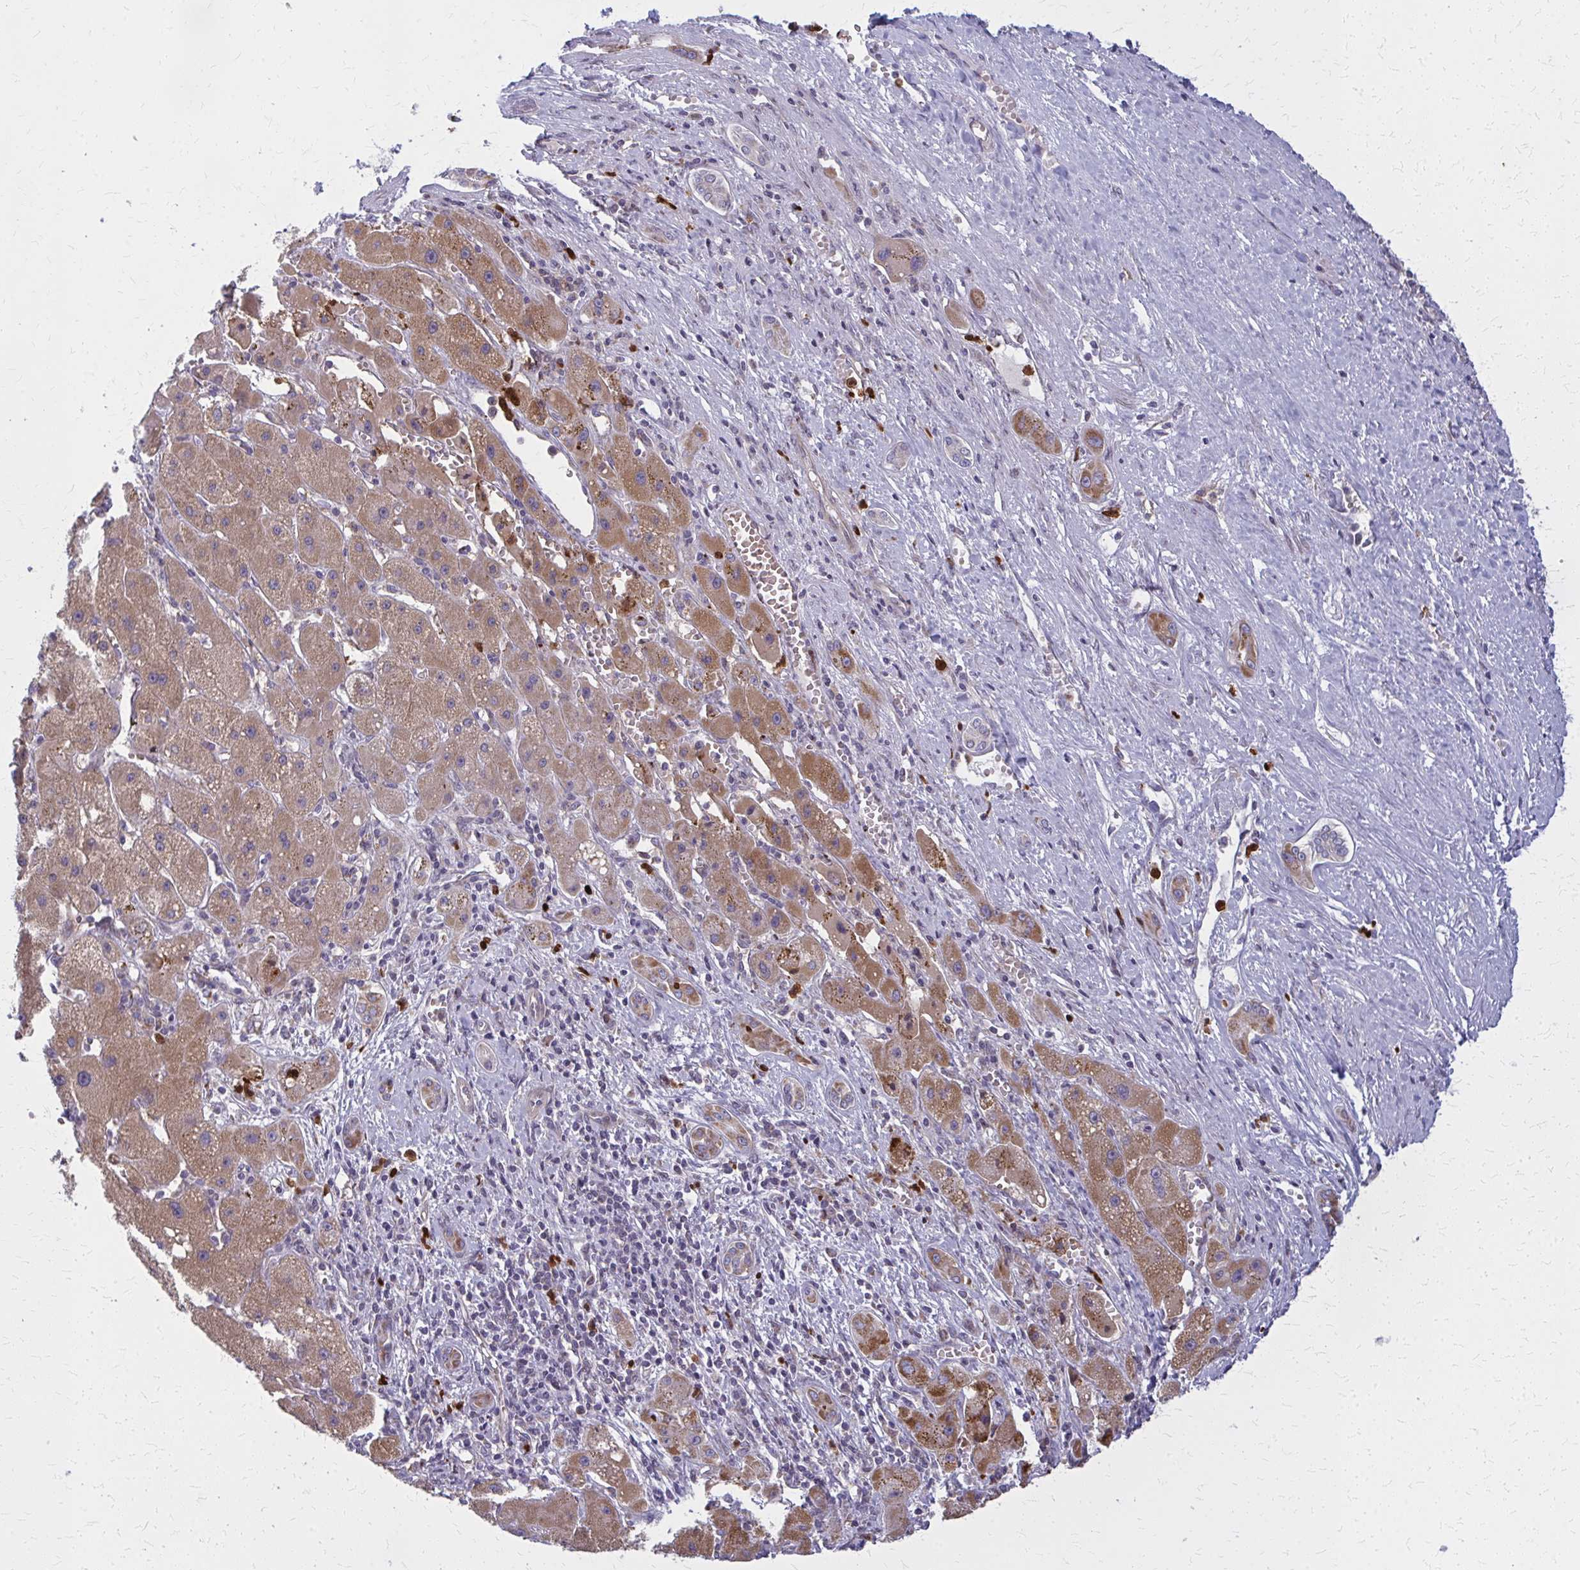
{"staining": {"intensity": "moderate", "quantity": ">75%", "location": "cytoplasmic/membranous"}, "tissue": "liver cancer", "cell_type": "Tumor cells", "image_type": "cancer", "snomed": [{"axis": "morphology", "description": "Carcinoma, Hepatocellular, NOS"}, {"axis": "topography", "description": "Liver"}], "caption": "Immunohistochemical staining of hepatocellular carcinoma (liver) shows medium levels of moderate cytoplasmic/membranous protein staining in about >75% of tumor cells.", "gene": "MCCC1", "patient": {"sex": "female", "age": 82}}